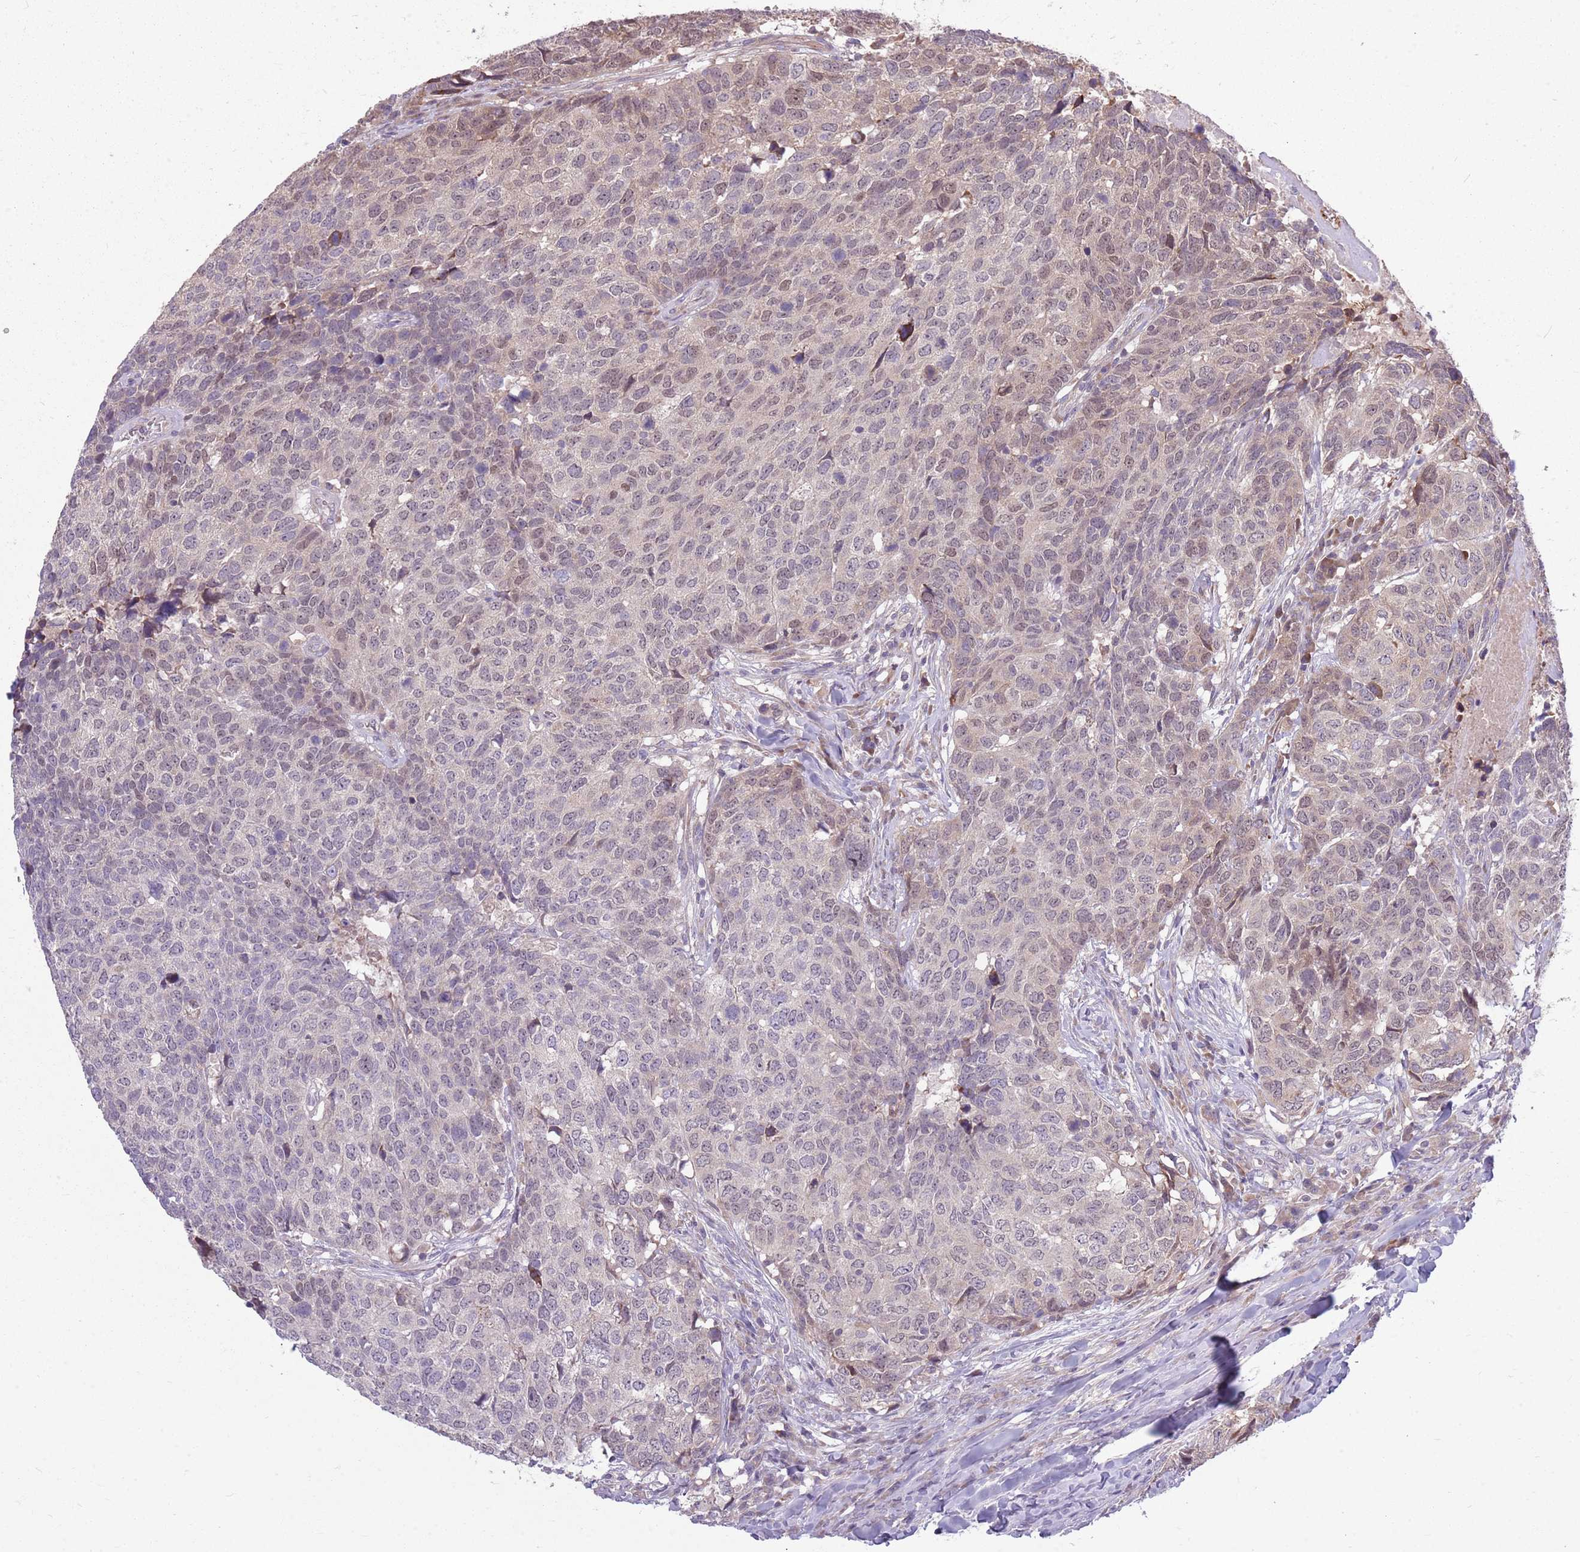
{"staining": {"intensity": "weak", "quantity": "25%-75%", "location": "nuclear"}, "tissue": "head and neck cancer", "cell_type": "Tumor cells", "image_type": "cancer", "snomed": [{"axis": "morphology", "description": "Normal tissue, NOS"}, {"axis": "morphology", "description": "Squamous cell carcinoma, NOS"}, {"axis": "topography", "description": "Skeletal muscle"}, {"axis": "topography", "description": "Vascular tissue"}, {"axis": "topography", "description": "Peripheral nerve tissue"}, {"axis": "topography", "description": "Head-Neck"}], "caption": "Weak nuclear protein positivity is identified in approximately 25%-75% of tumor cells in squamous cell carcinoma (head and neck).", "gene": "PPP1R27", "patient": {"sex": "male", "age": 66}}